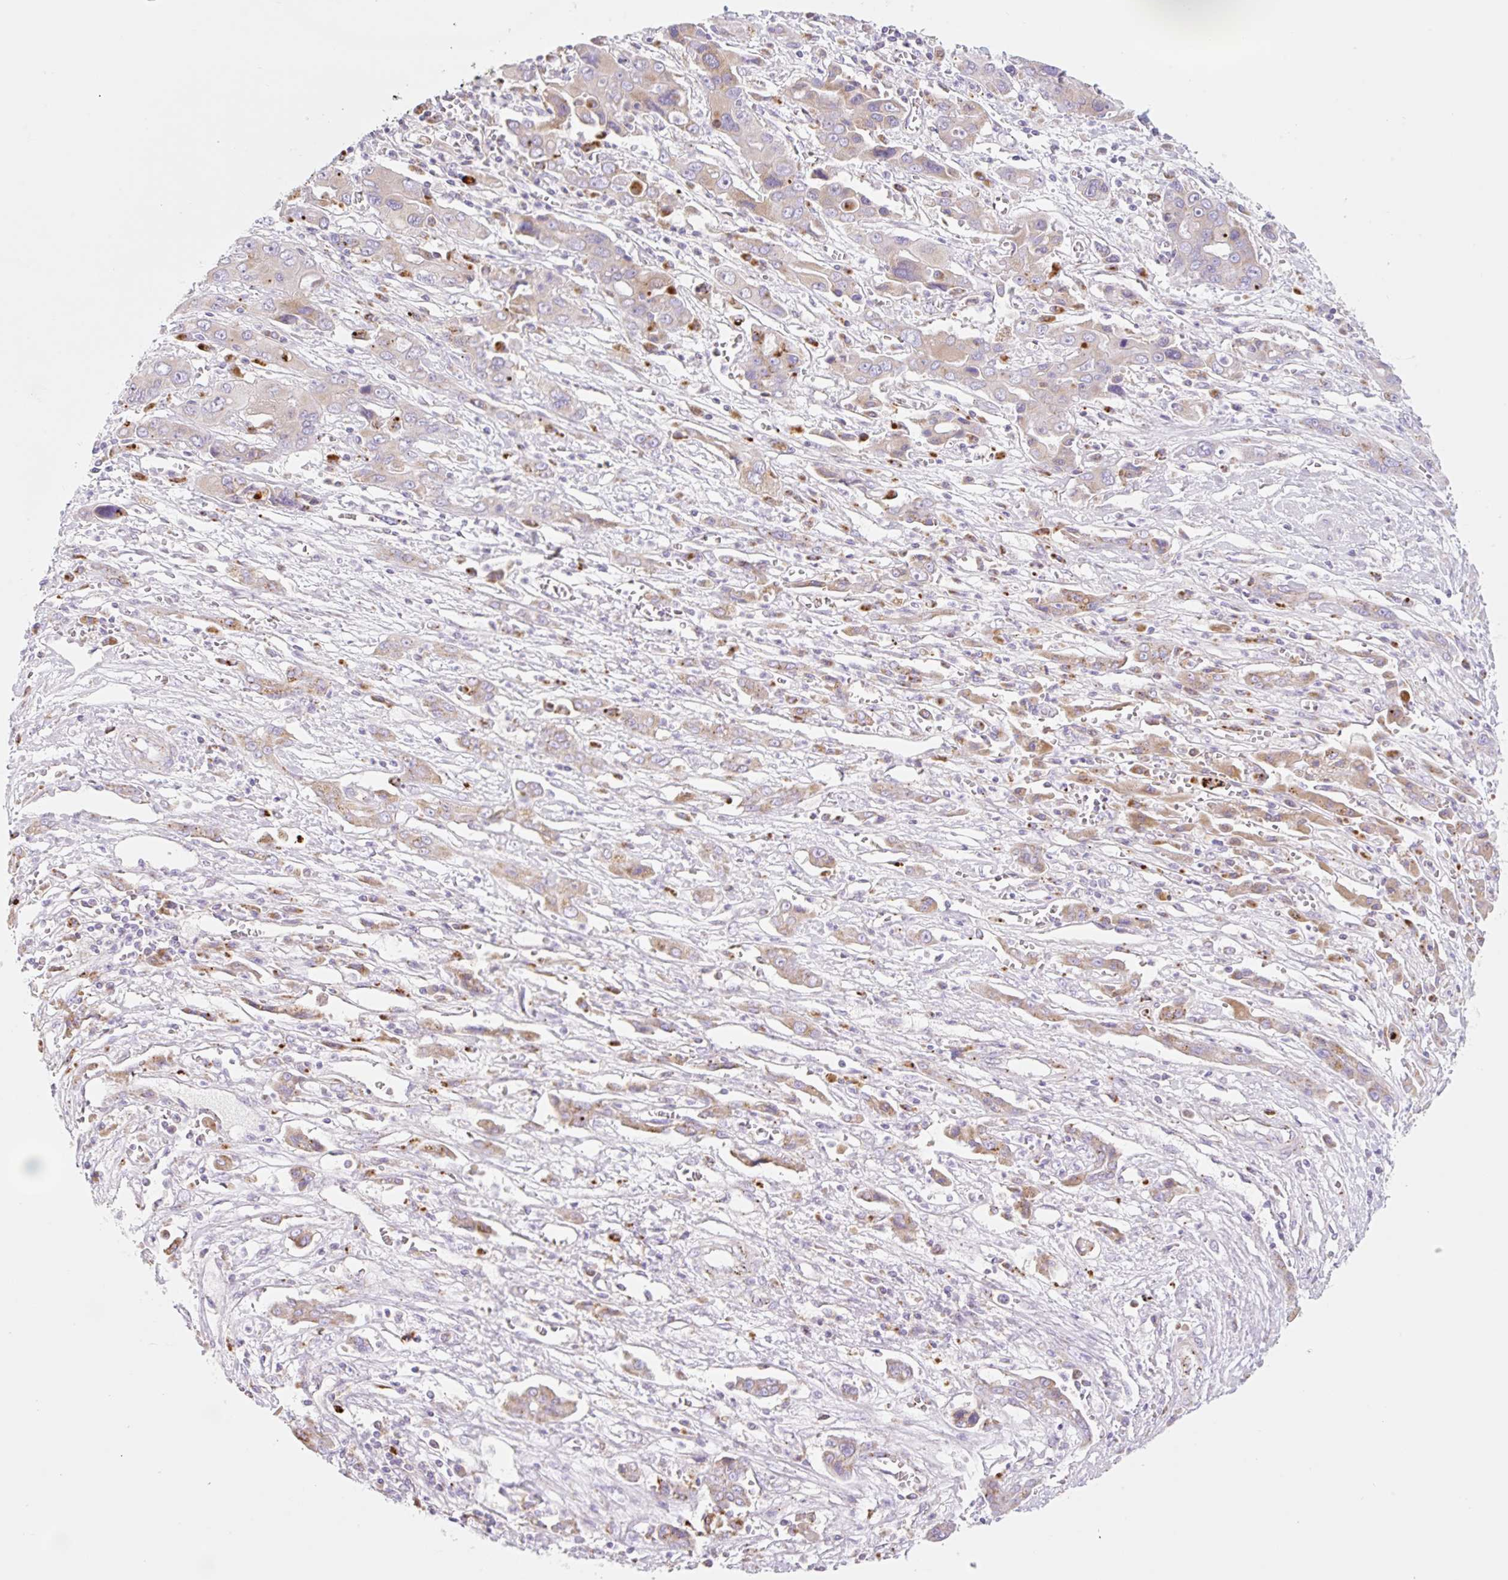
{"staining": {"intensity": "weak", "quantity": "25%-75%", "location": "cytoplasmic/membranous"}, "tissue": "liver cancer", "cell_type": "Tumor cells", "image_type": "cancer", "snomed": [{"axis": "morphology", "description": "Cholangiocarcinoma"}, {"axis": "topography", "description": "Liver"}], "caption": "Liver cholangiocarcinoma tissue reveals weak cytoplasmic/membranous staining in approximately 25%-75% of tumor cells, visualized by immunohistochemistry.", "gene": "CLEC3A", "patient": {"sex": "male", "age": 67}}